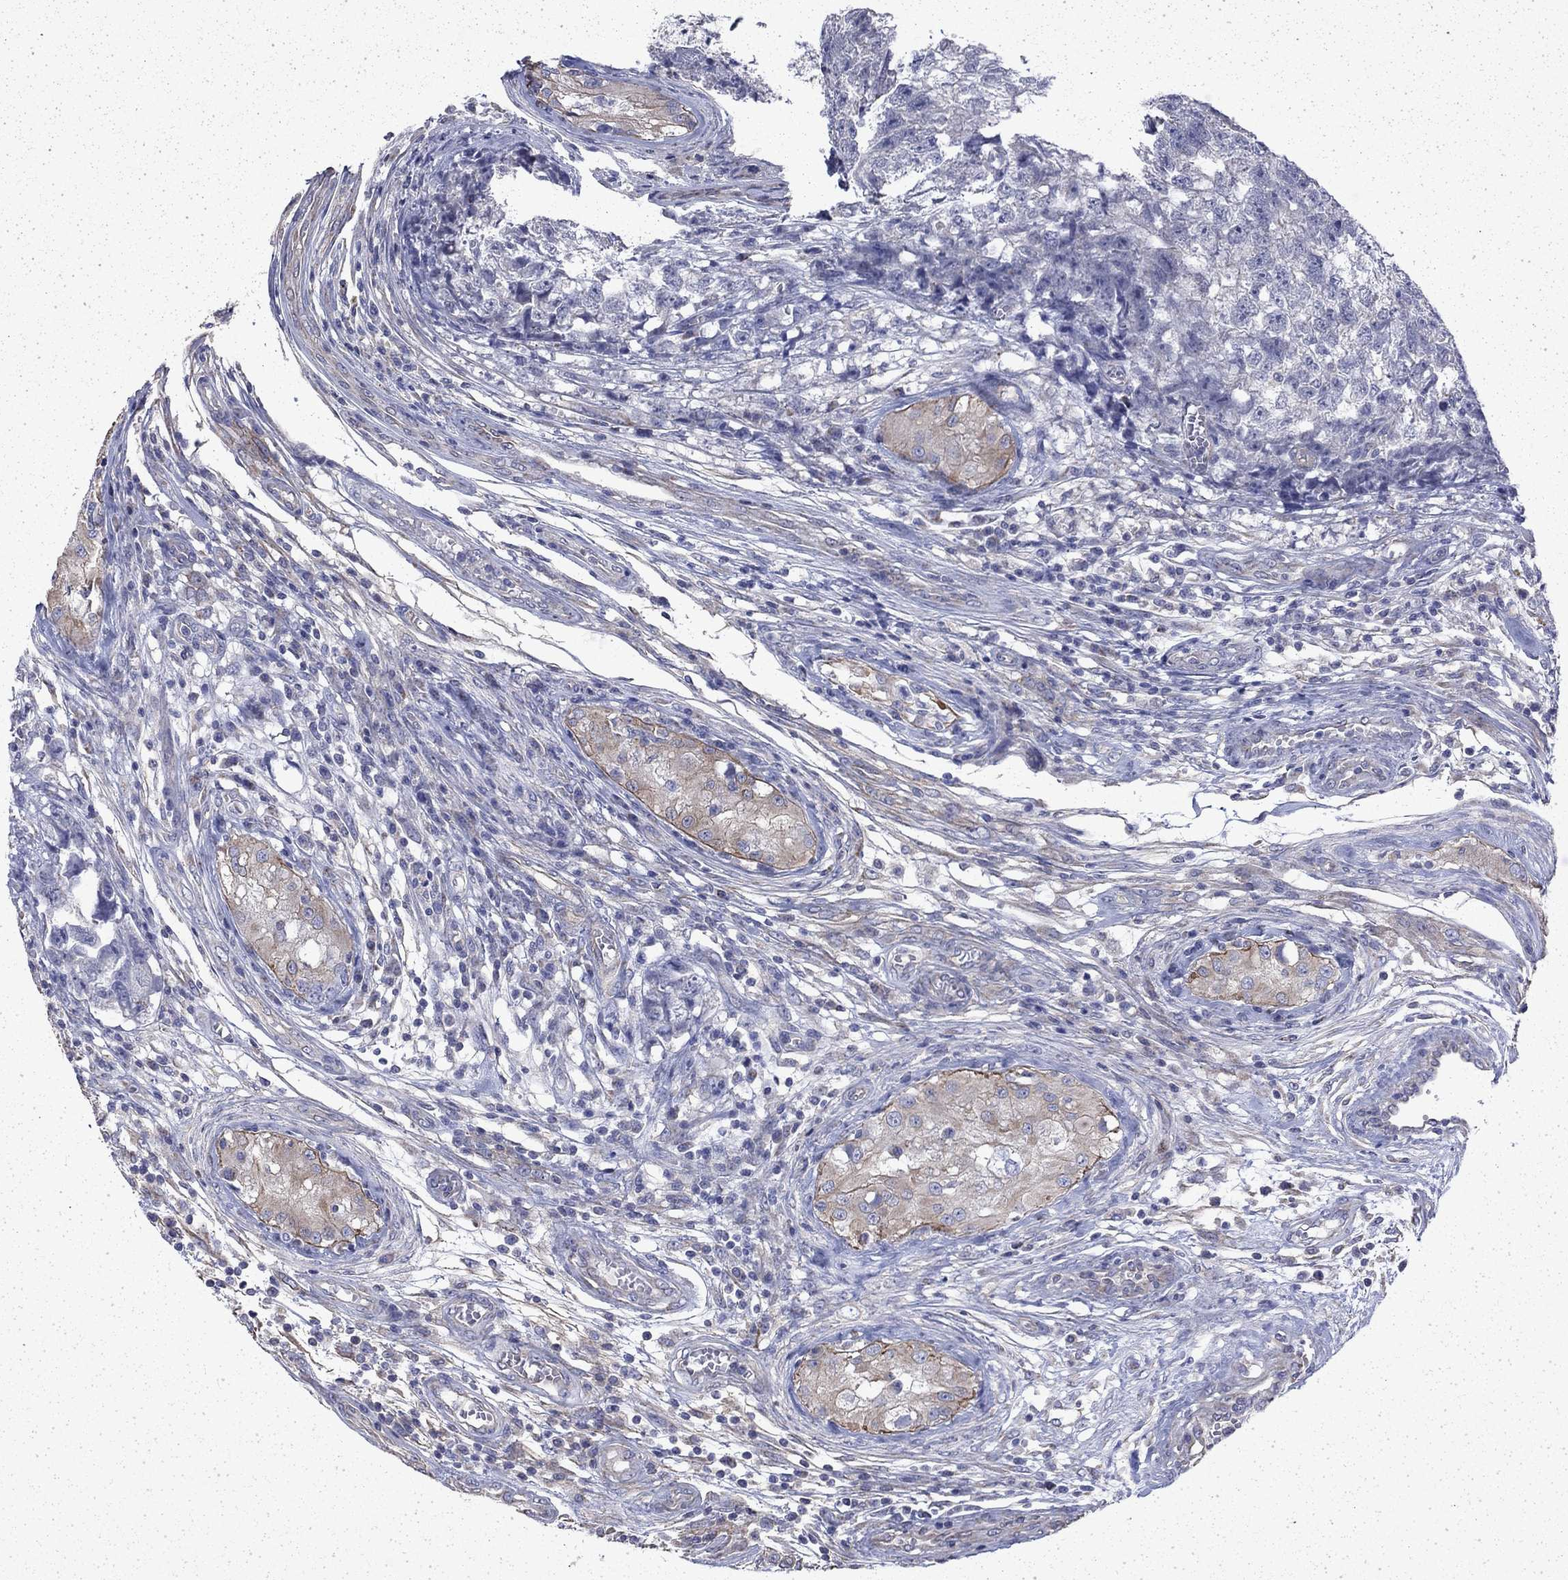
{"staining": {"intensity": "negative", "quantity": "none", "location": "none"}, "tissue": "testis cancer", "cell_type": "Tumor cells", "image_type": "cancer", "snomed": [{"axis": "morphology", "description": "Seminoma, NOS"}, {"axis": "morphology", "description": "Carcinoma, Embryonal, NOS"}, {"axis": "topography", "description": "Testis"}], "caption": "Immunohistochemistry micrograph of testis cancer (seminoma) stained for a protein (brown), which shows no expression in tumor cells.", "gene": "DTNA", "patient": {"sex": "male", "age": 22}}